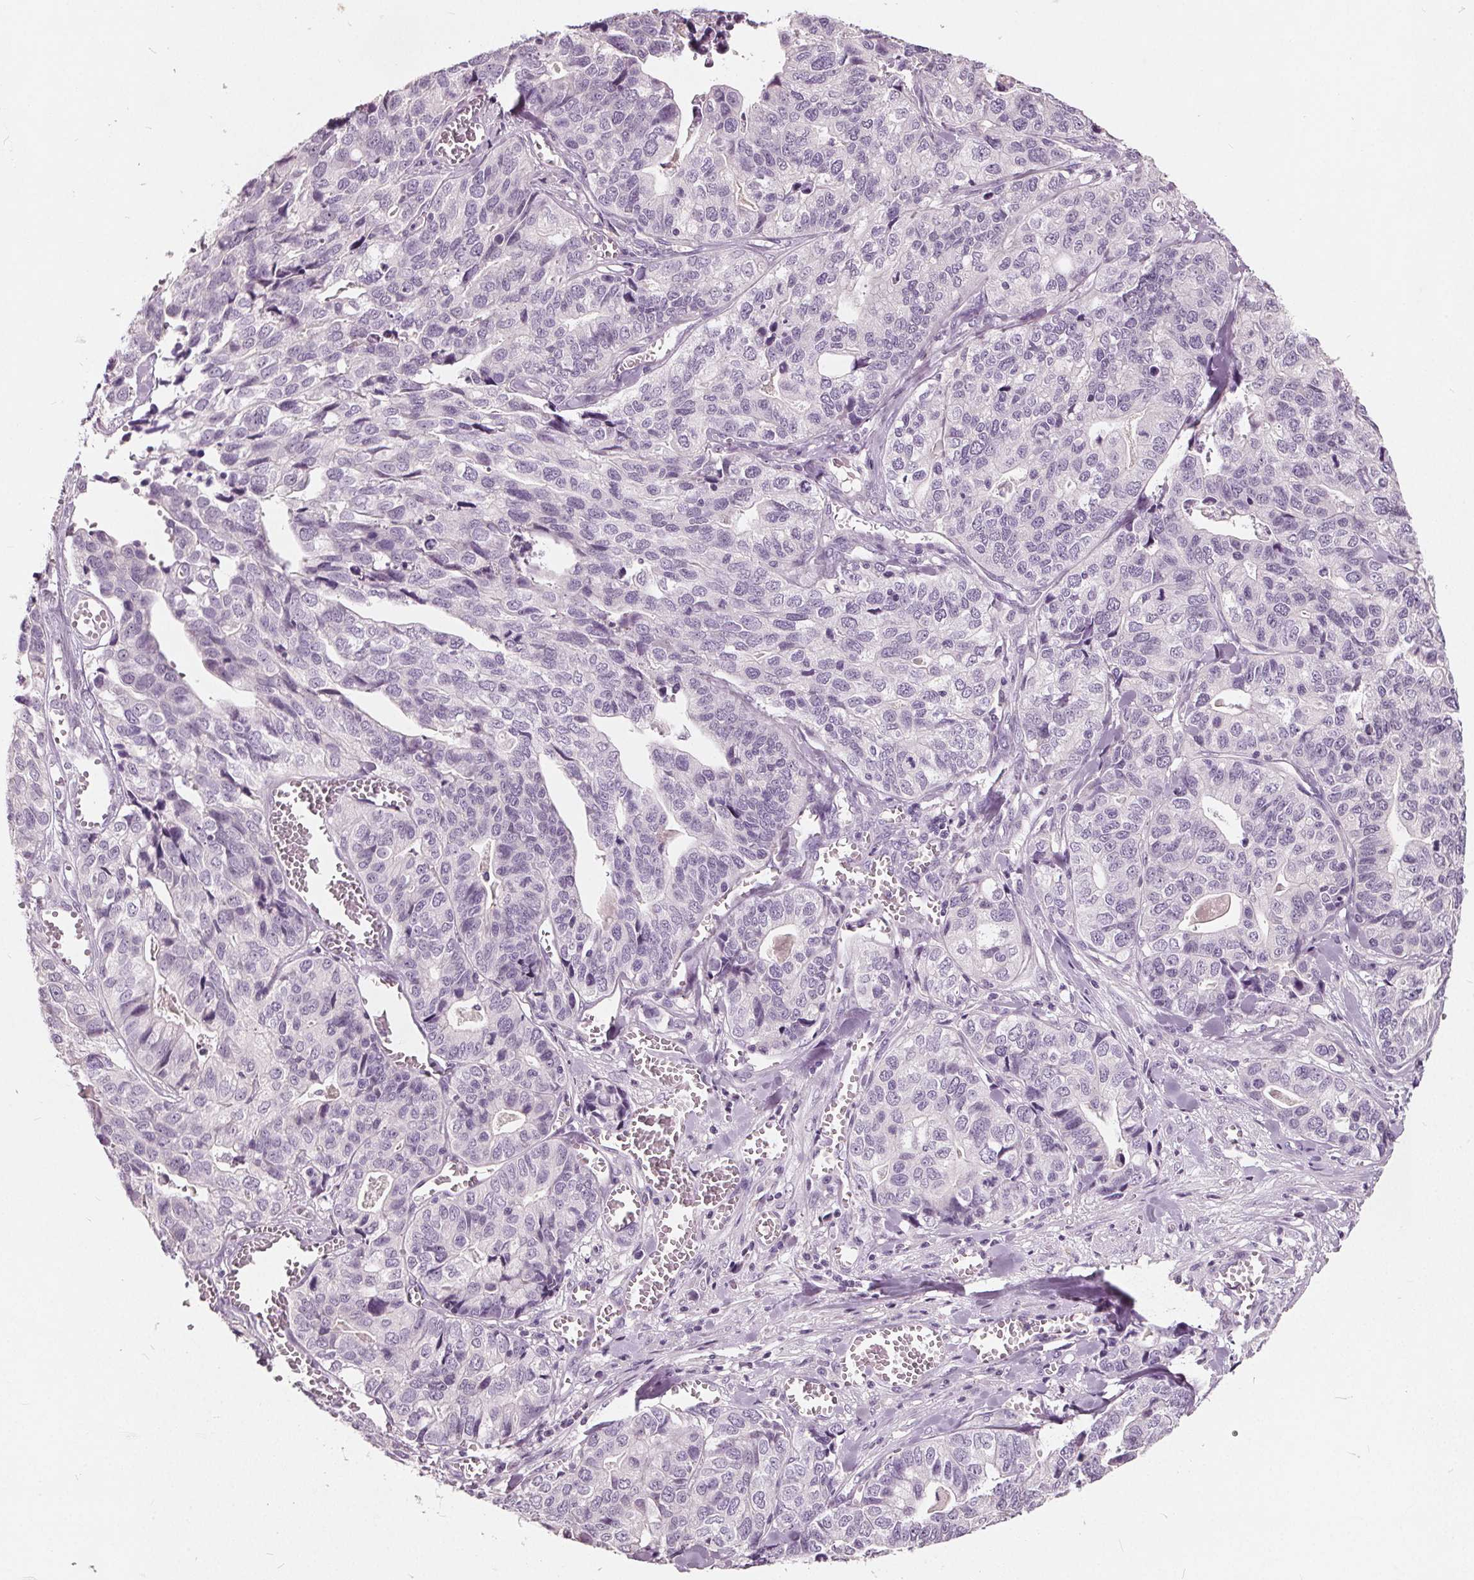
{"staining": {"intensity": "negative", "quantity": "none", "location": "none"}, "tissue": "stomach cancer", "cell_type": "Tumor cells", "image_type": "cancer", "snomed": [{"axis": "morphology", "description": "Adenocarcinoma, NOS"}, {"axis": "topography", "description": "Stomach, upper"}], "caption": "DAB immunohistochemical staining of human stomach cancer (adenocarcinoma) displays no significant positivity in tumor cells. (DAB IHC visualized using brightfield microscopy, high magnification).", "gene": "TKFC", "patient": {"sex": "female", "age": 67}}